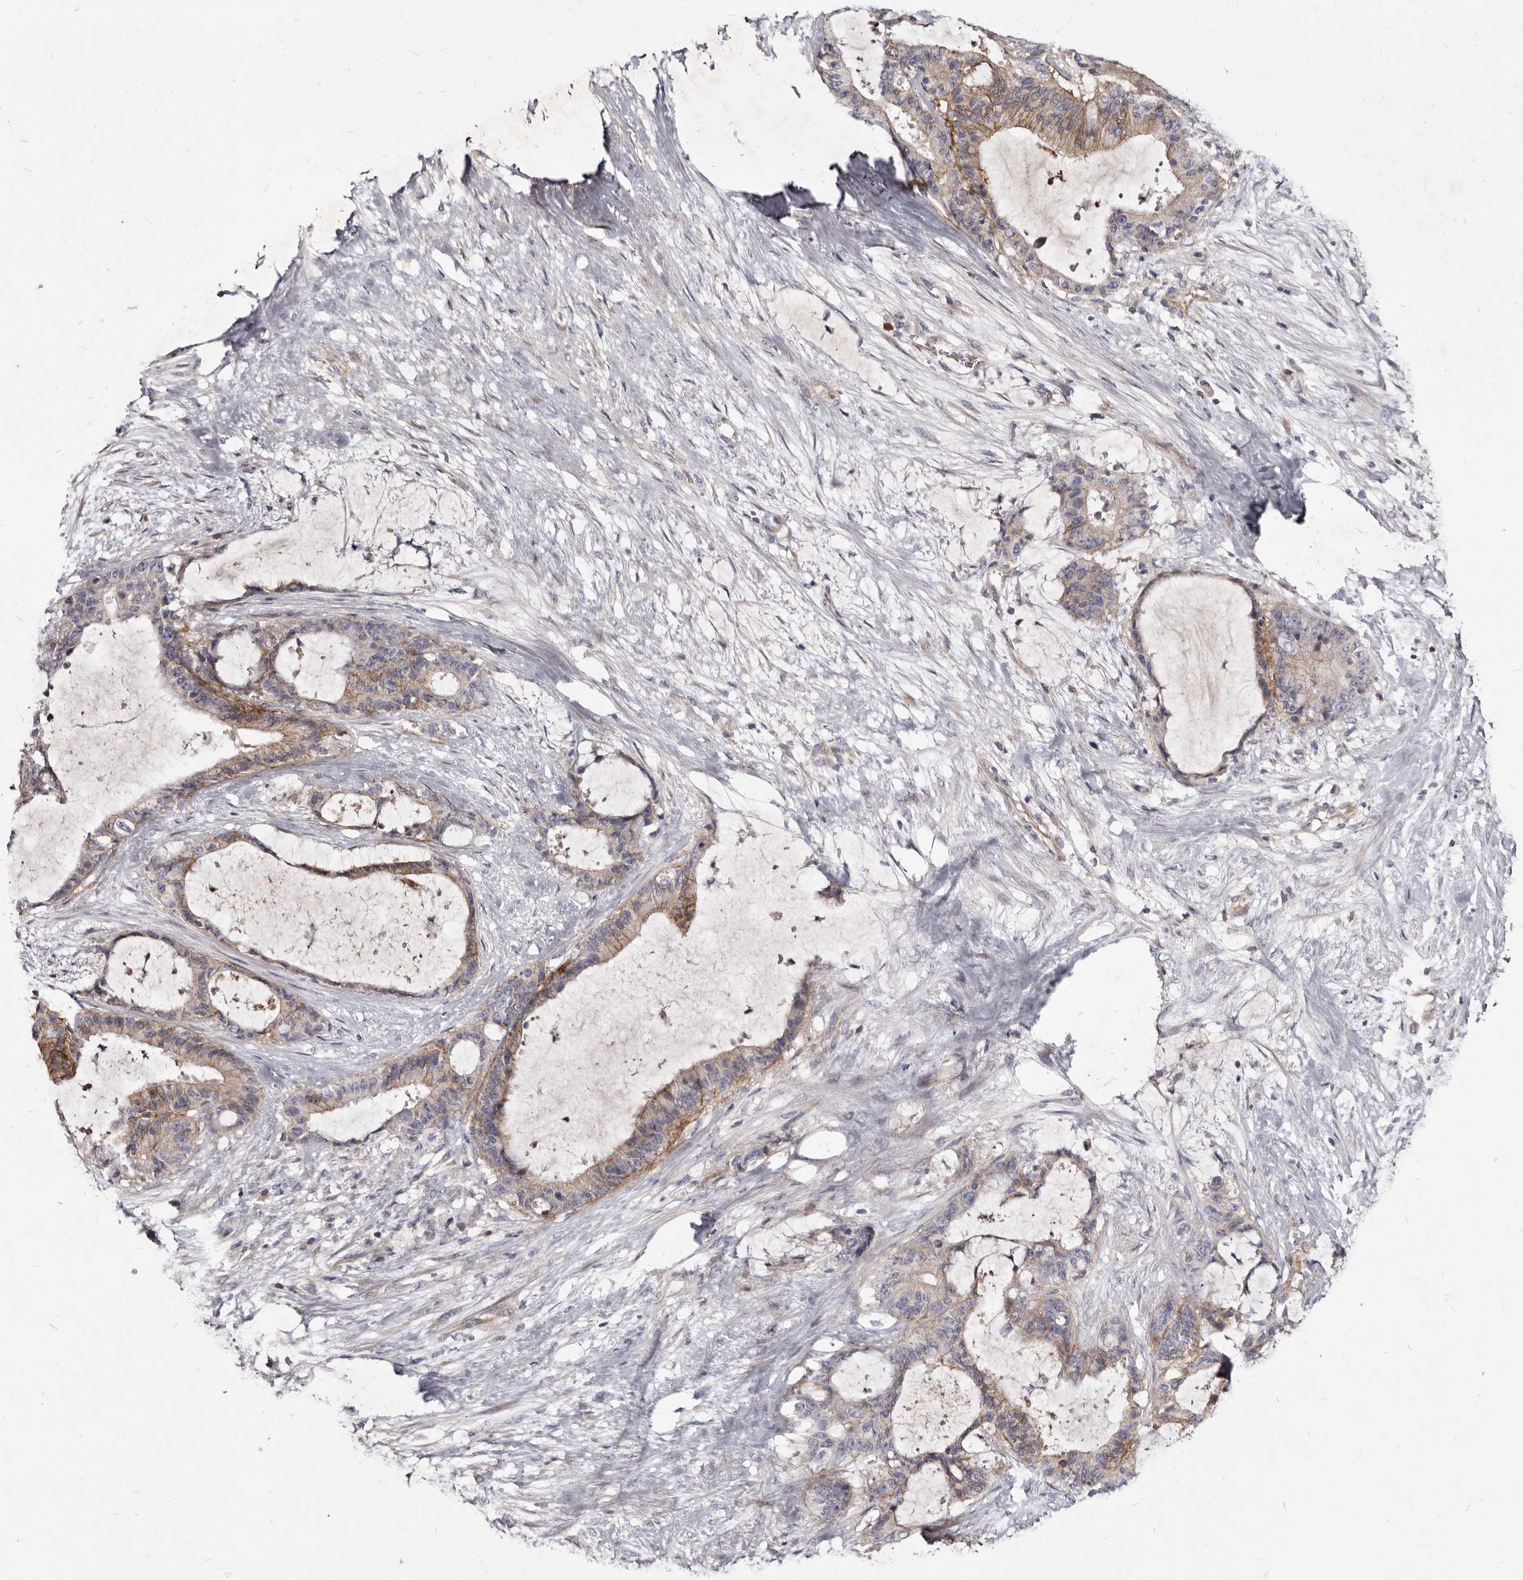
{"staining": {"intensity": "moderate", "quantity": ">75%", "location": "cytoplasmic/membranous"}, "tissue": "liver cancer", "cell_type": "Tumor cells", "image_type": "cancer", "snomed": [{"axis": "morphology", "description": "Normal tissue, NOS"}, {"axis": "morphology", "description": "Cholangiocarcinoma"}, {"axis": "topography", "description": "Liver"}, {"axis": "topography", "description": "Peripheral nerve tissue"}], "caption": "Liver cancer stained for a protein (brown) shows moderate cytoplasmic/membranous positive staining in approximately >75% of tumor cells.", "gene": "FAS", "patient": {"sex": "female", "age": 73}}